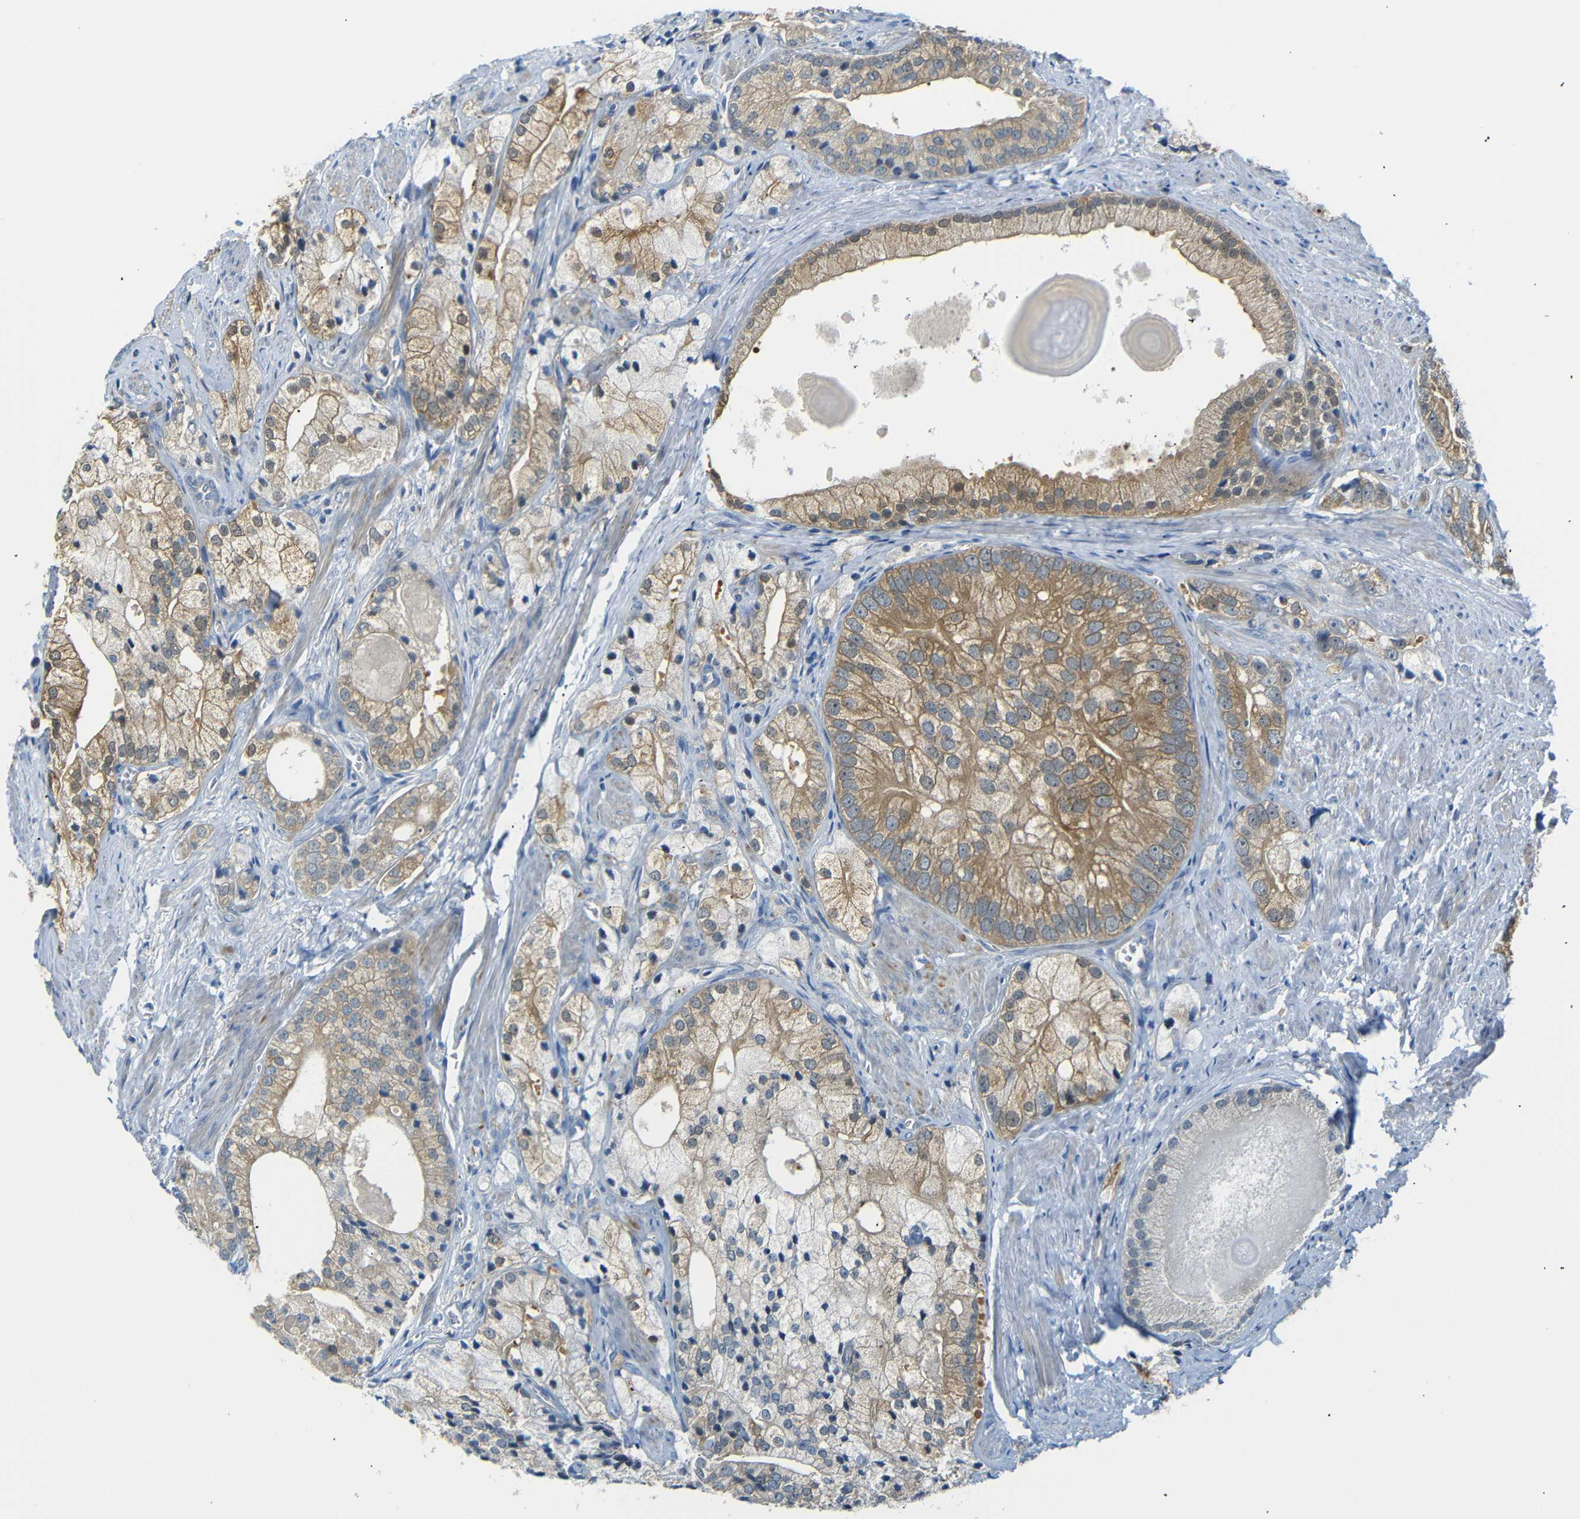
{"staining": {"intensity": "moderate", "quantity": ">75%", "location": "cytoplasmic/membranous"}, "tissue": "prostate cancer", "cell_type": "Tumor cells", "image_type": "cancer", "snomed": [{"axis": "morphology", "description": "Adenocarcinoma, Low grade"}, {"axis": "topography", "description": "Prostate"}], "caption": "This histopathology image exhibits immunohistochemistry staining of human prostate cancer, with medium moderate cytoplasmic/membranous positivity in about >75% of tumor cells.", "gene": "SFN", "patient": {"sex": "male", "age": 69}}